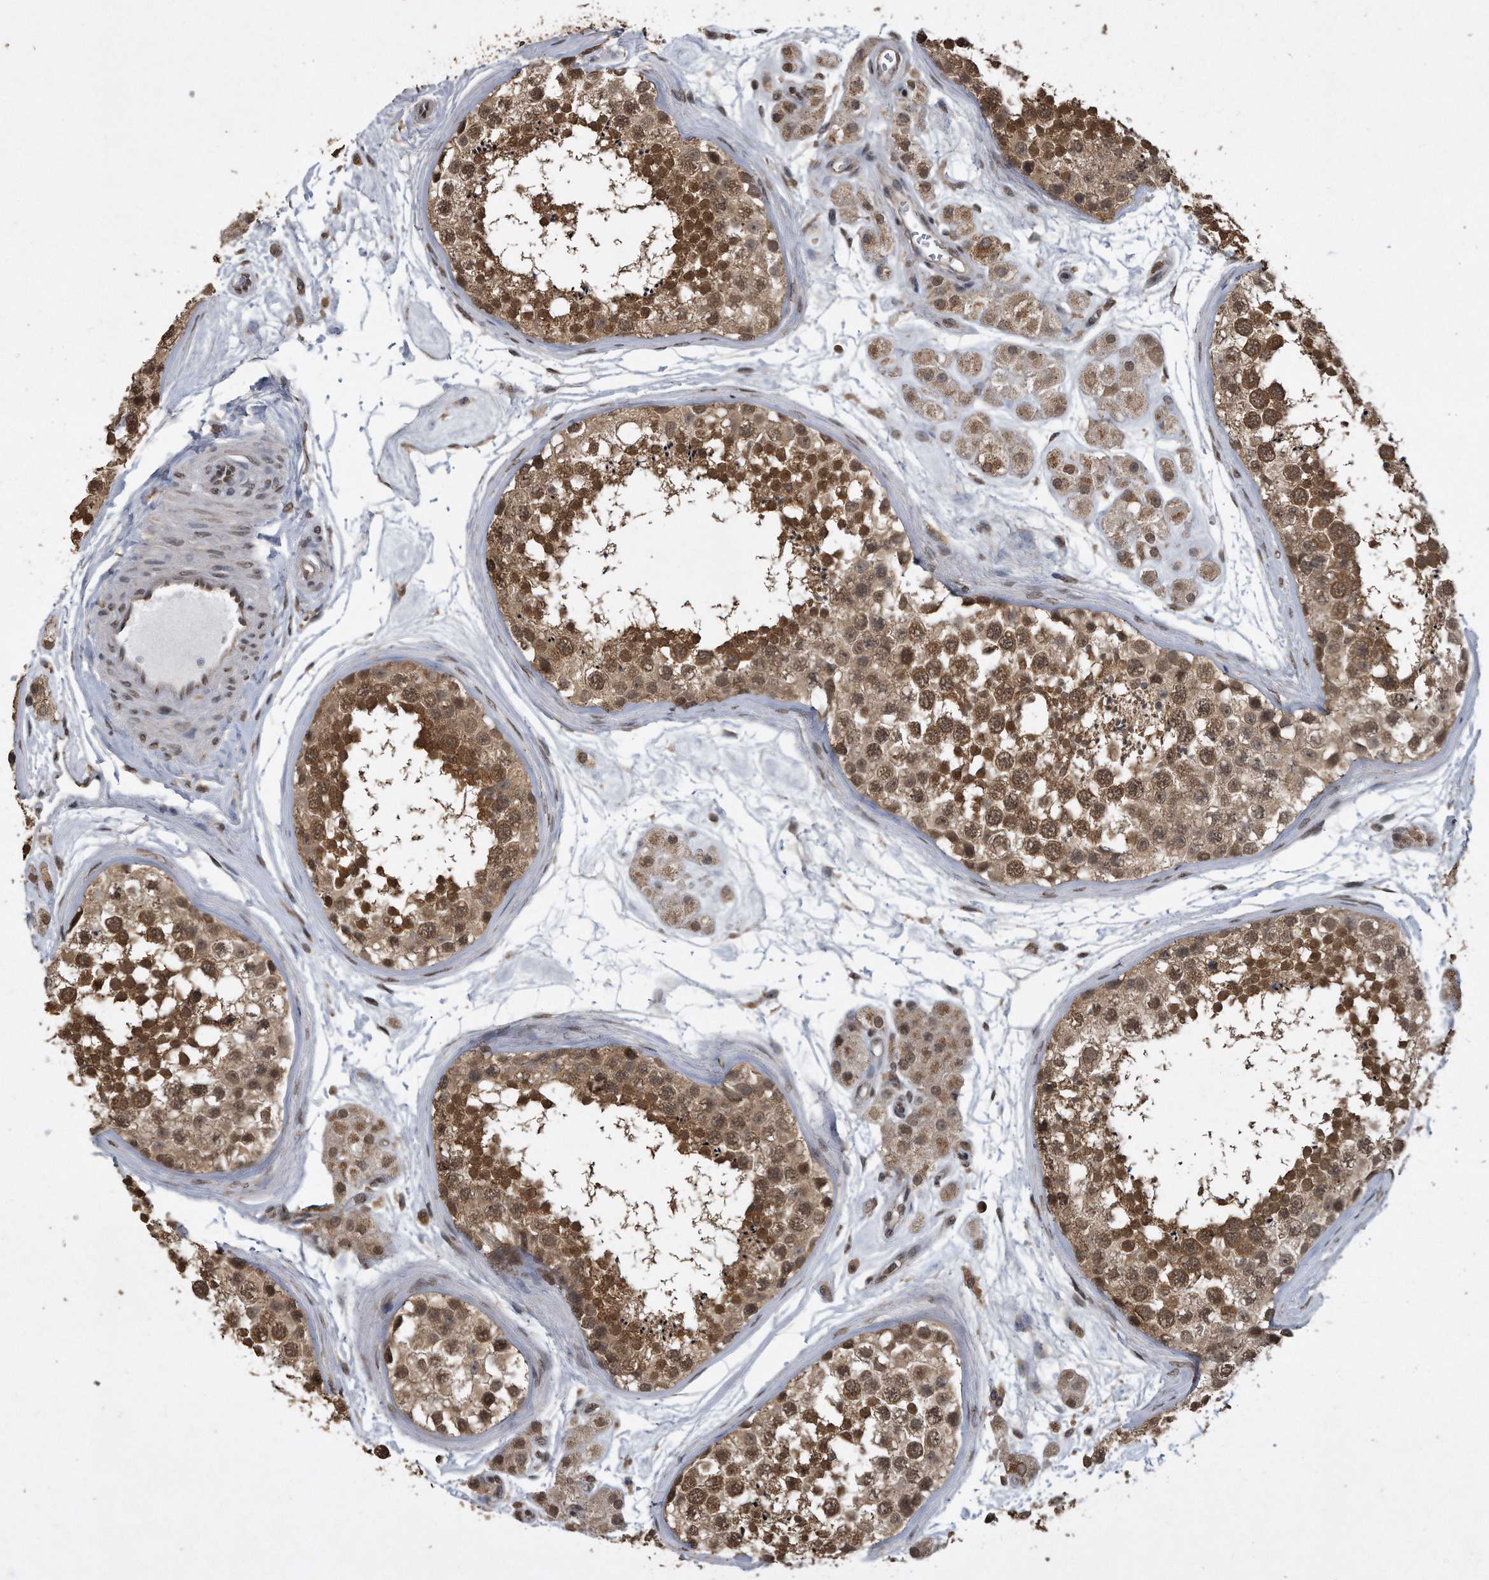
{"staining": {"intensity": "moderate", "quantity": "25%-75%", "location": "cytoplasmic/membranous,nuclear"}, "tissue": "testis", "cell_type": "Cells in seminiferous ducts", "image_type": "normal", "snomed": [{"axis": "morphology", "description": "Normal tissue, NOS"}, {"axis": "topography", "description": "Testis"}], "caption": "This photomicrograph displays unremarkable testis stained with immunohistochemistry (IHC) to label a protein in brown. The cytoplasmic/membranous,nuclear of cells in seminiferous ducts show moderate positivity for the protein. Nuclei are counter-stained blue.", "gene": "CRYZL1", "patient": {"sex": "male", "age": 56}}